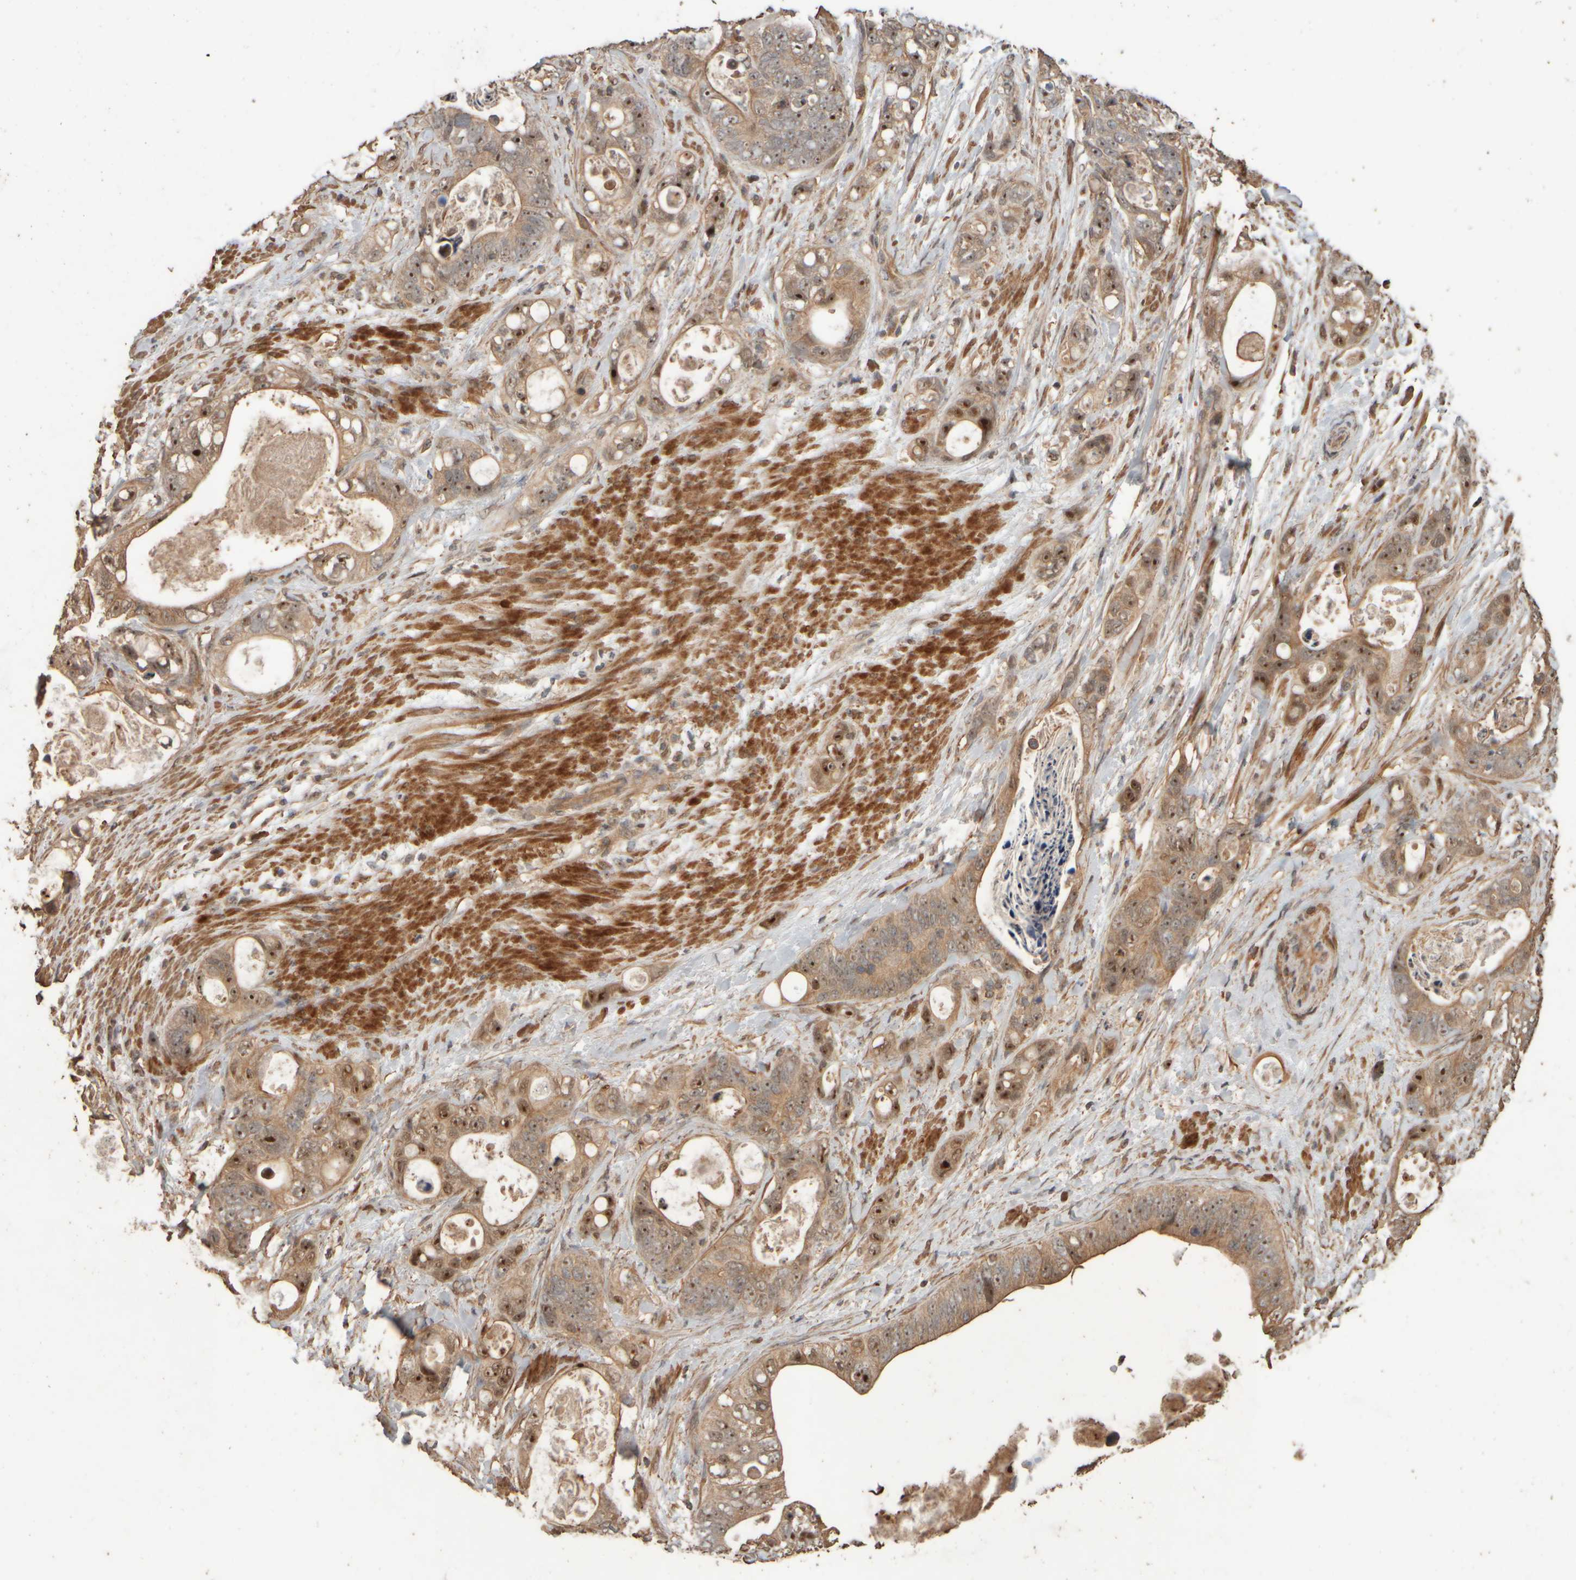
{"staining": {"intensity": "moderate", "quantity": ">75%", "location": "cytoplasmic/membranous,nuclear"}, "tissue": "stomach cancer", "cell_type": "Tumor cells", "image_type": "cancer", "snomed": [{"axis": "morphology", "description": "Normal tissue, NOS"}, {"axis": "morphology", "description": "Adenocarcinoma, NOS"}, {"axis": "topography", "description": "Stomach"}], "caption": "The image shows a brown stain indicating the presence of a protein in the cytoplasmic/membranous and nuclear of tumor cells in adenocarcinoma (stomach).", "gene": "SPHK1", "patient": {"sex": "female", "age": 89}}